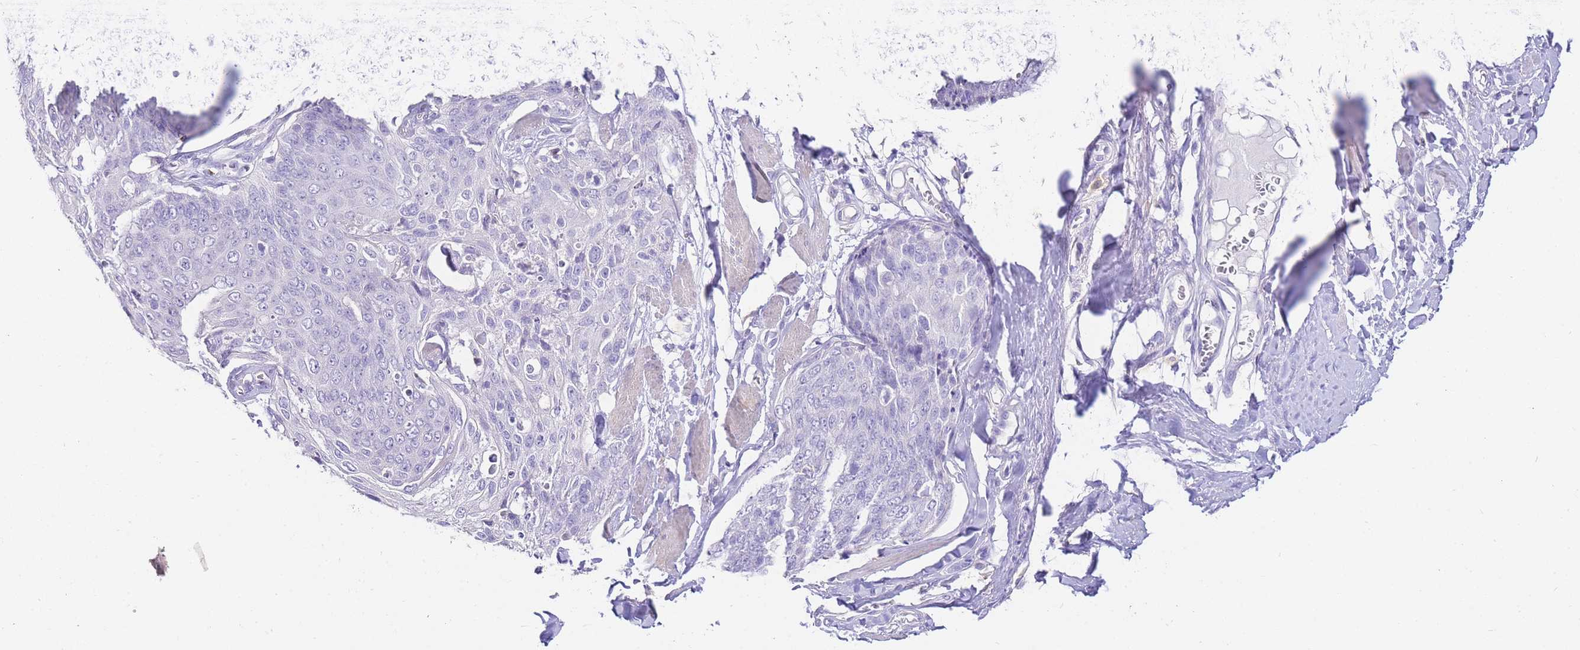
{"staining": {"intensity": "negative", "quantity": "none", "location": "none"}, "tissue": "skin cancer", "cell_type": "Tumor cells", "image_type": "cancer", "snomed": [{"axis": "morphology", "description": "Squamous cell carcinoma, NOS"}, {"axis": "topography", "description": "Skin"}, {"axis": "topography", "description": "Vulva"}], "caption": "Skin cancer stained for a protein using immunohistochemistry (IHC) reveals no expression tumor cells.", "gene": "DPP4", "patient": {"sex": "female", "age": 85}}